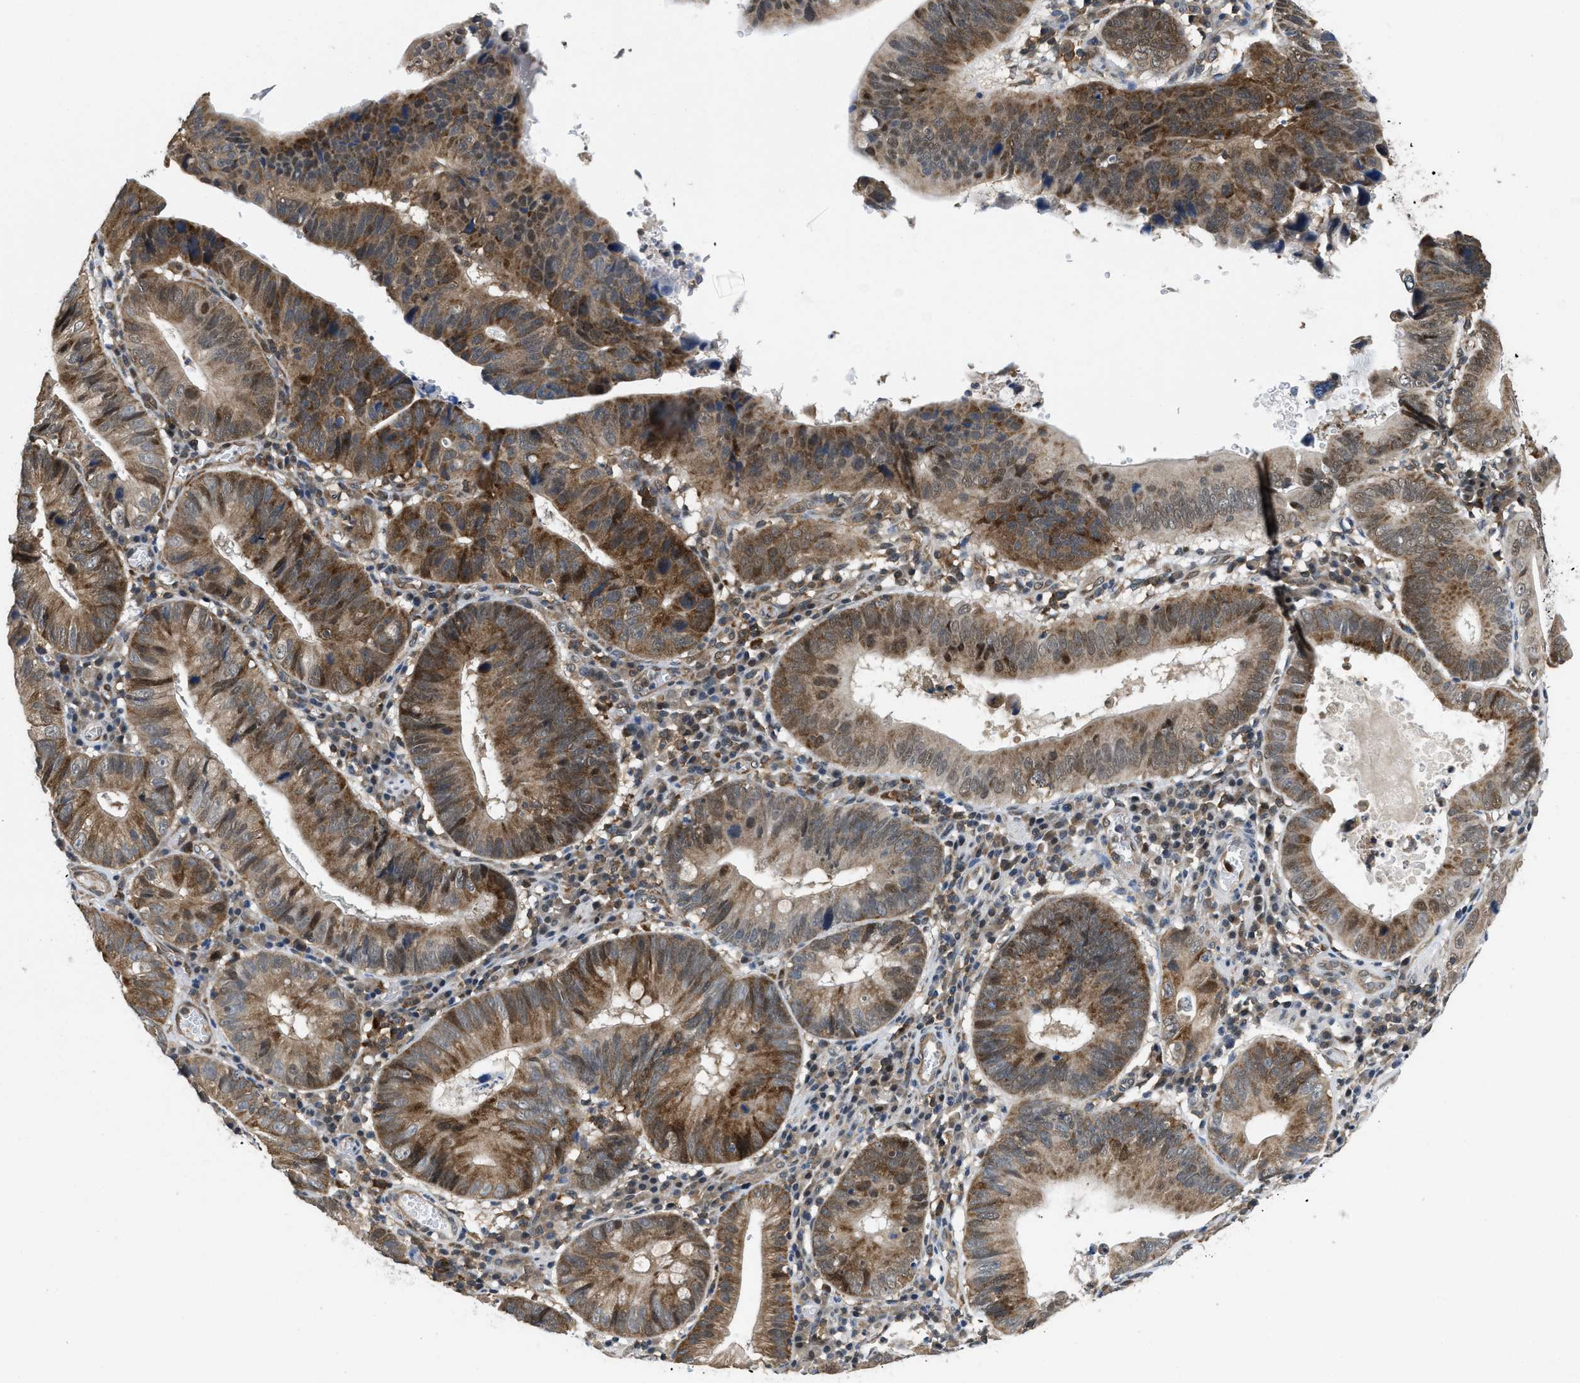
{"staining": {"intensity": "moderate", "quantity": ">75%", "location": "cytoplasmic/membranous,nuclear"}, "tissue": "stomach cancer", "cell_type": "Tumor cells", "image_type": "cancer", "snomed": [{"axis": "morphology", "description": "Adenocarcinoma, NOS"}, {"axis": "topography", "description": "Stomach"}], "caption": "A histopathology image of human stomach cancer stained for a protein demonstrates moderate cytoplasmic/membranous and nuclear brown staining in tumor cells.", "gene": "ATF7IP", "patient": {"sex": "male", "age": 59}}